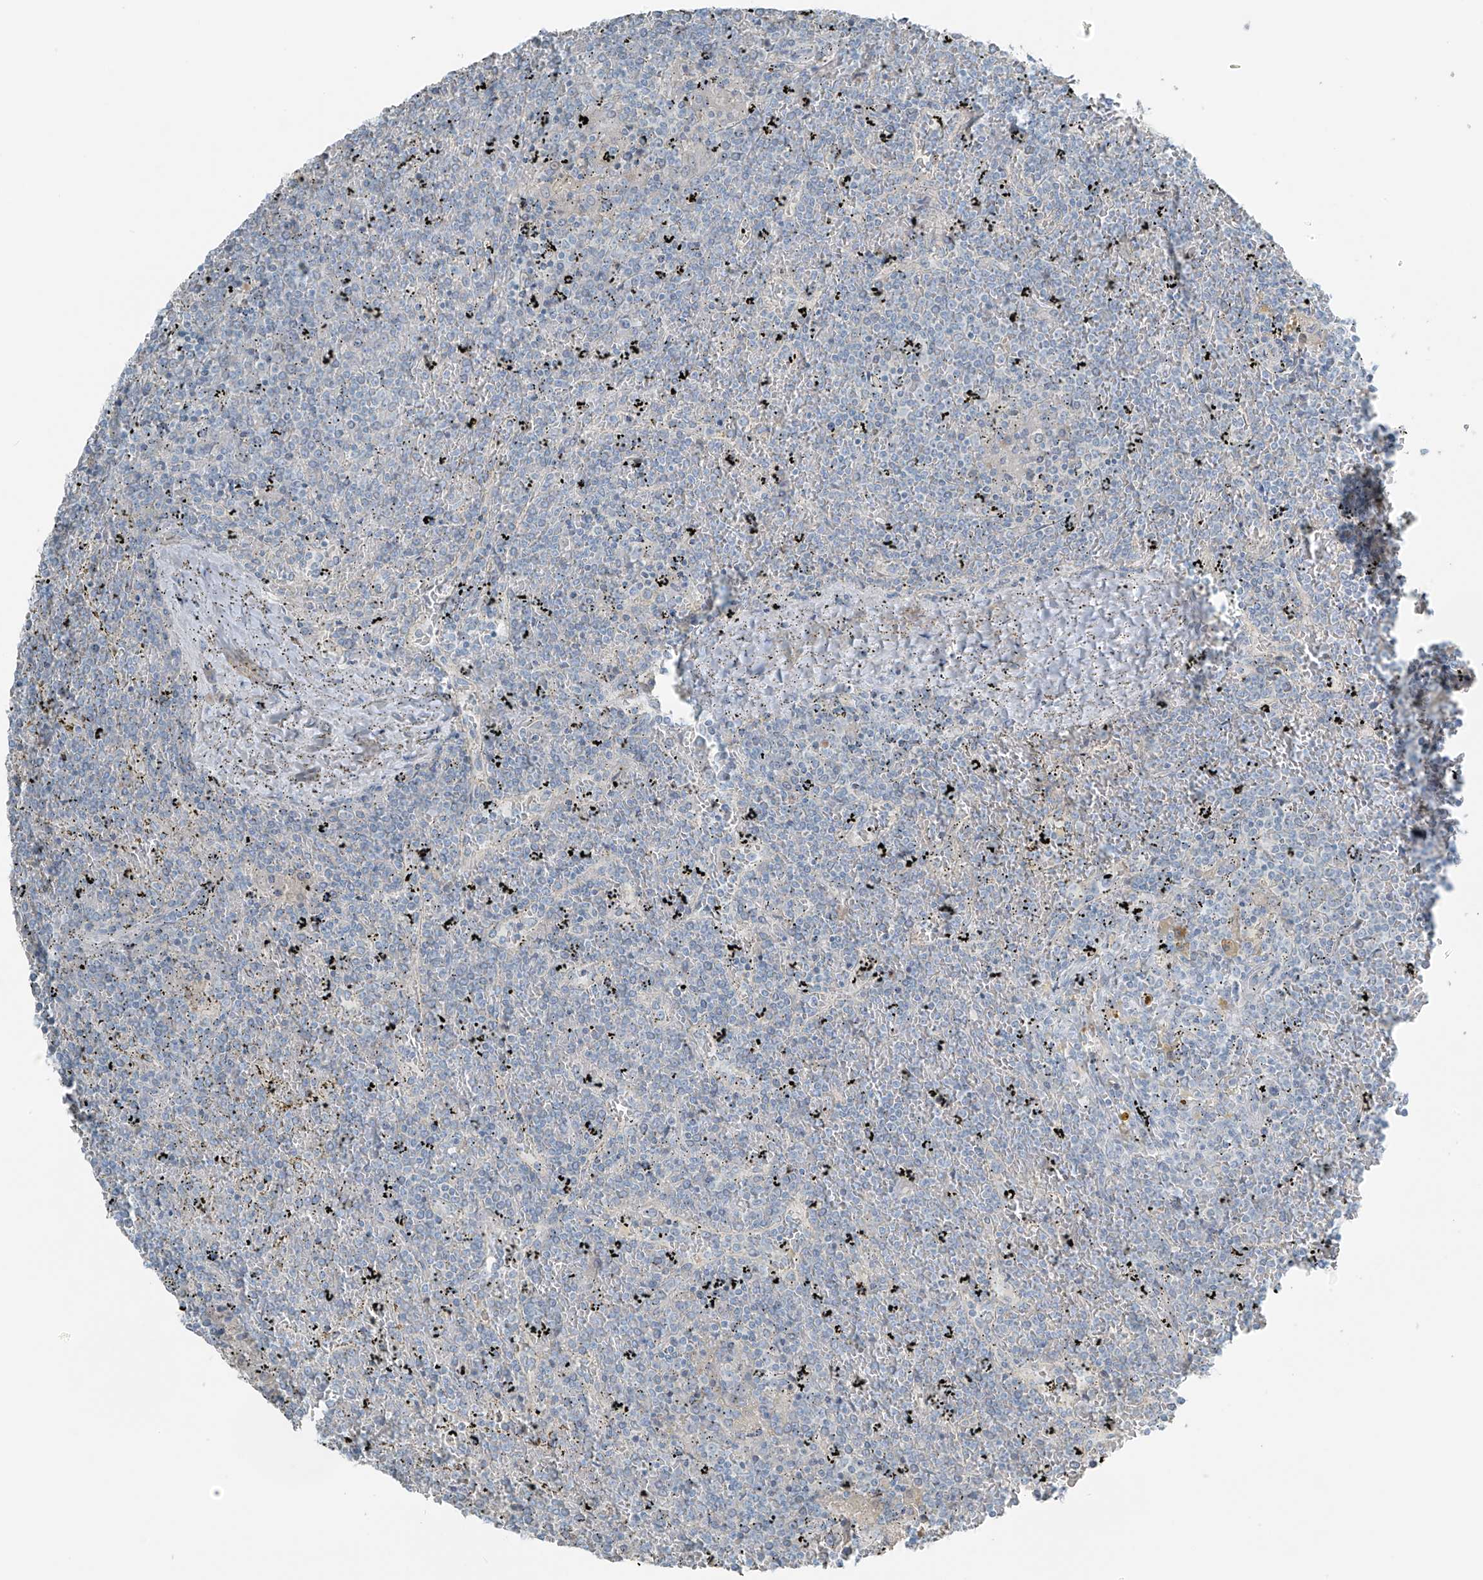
{"staining": {"intensity": "negative", "quantity": "none", "location": "none"}, "tissue": "lymphoma", "cell_type": "Tumor cells", "image_type": "cancer", "snomed": [{"axis": "morphology", "description": "Malignant lymphoma, non-Hodgkin's type, Low grade"}, {"axis": "topography", "description": "Spleen"}], "caption": "High power microscopy photomicrograph of an immunohistochemistry (IHC) micrograph of malignant lymphoma, non-Hodgkin's type (low-grade), revealing no significant positivity in tumor cells.", "gene": "FAM131C", "patient": {"sex": "female", "age": 19}}